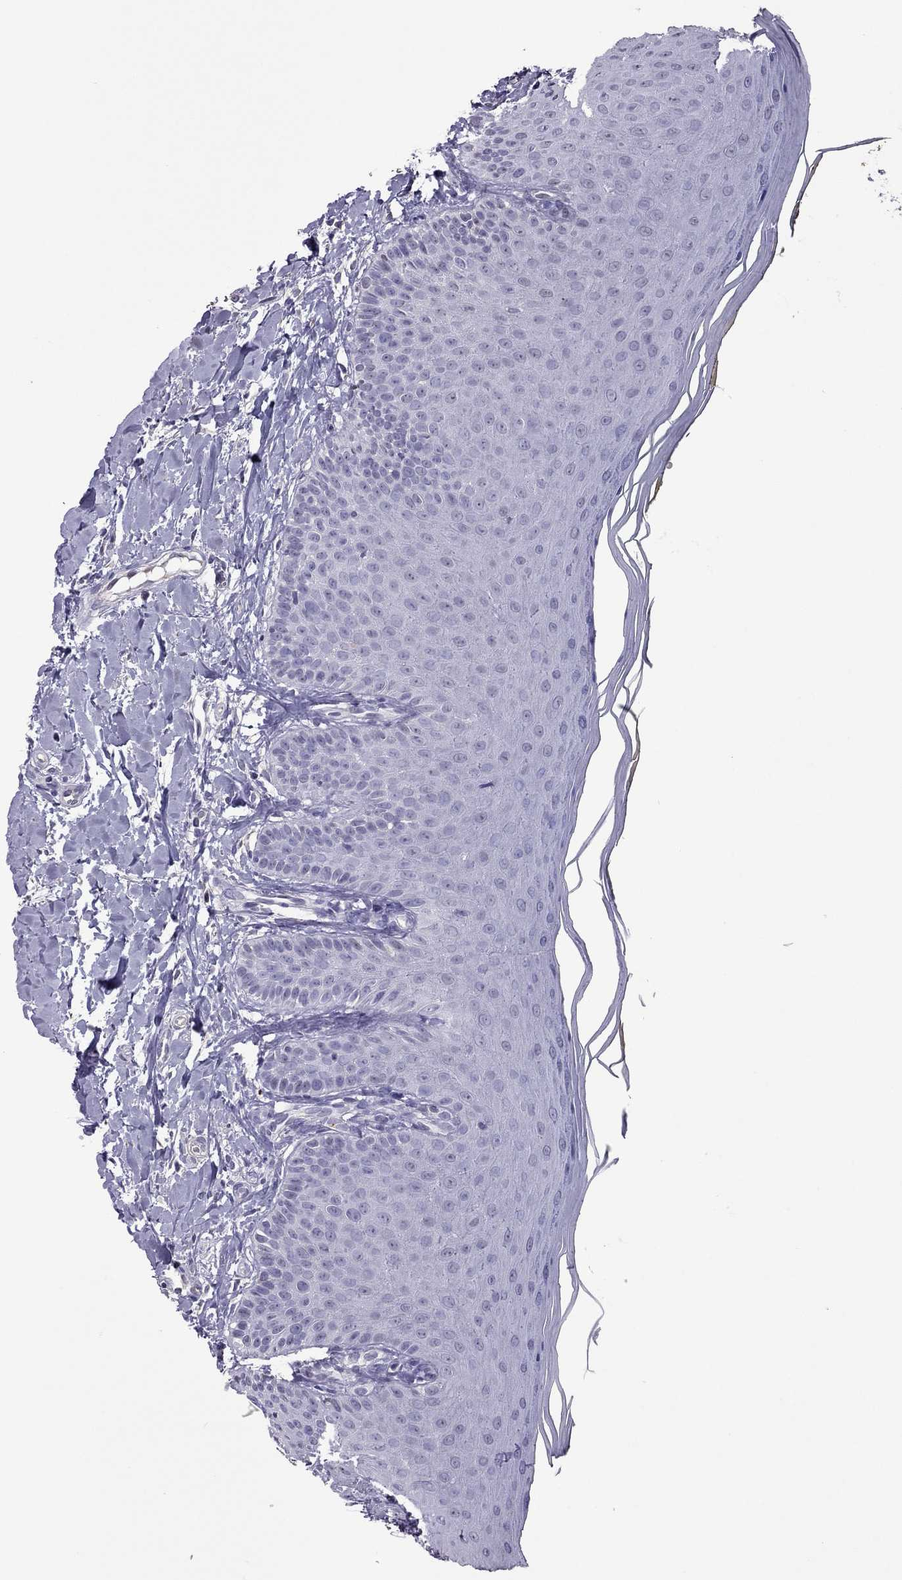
{"staining": {"intensity": "negative", "quantity": "none", "location": "none"}, "tissue": "oral mucosa", "cell_type": "Squamous epithelial cells", "image_type": "normal", "snomed": [{"axis": "morphology", "description": "Normal tissue, NOS"}, {"axis": "topography", "description": "Oral tissue"}], "caption": "This photomicrograph is of normal oral mucosa stained with immunohistochemistry to label a protein in brown with the nuclei are counter-stained blue. There is no positivity in squamous epithelial cells.", "gene": "SLC16A8", "patient": {"sex": "female", "age": 43}}